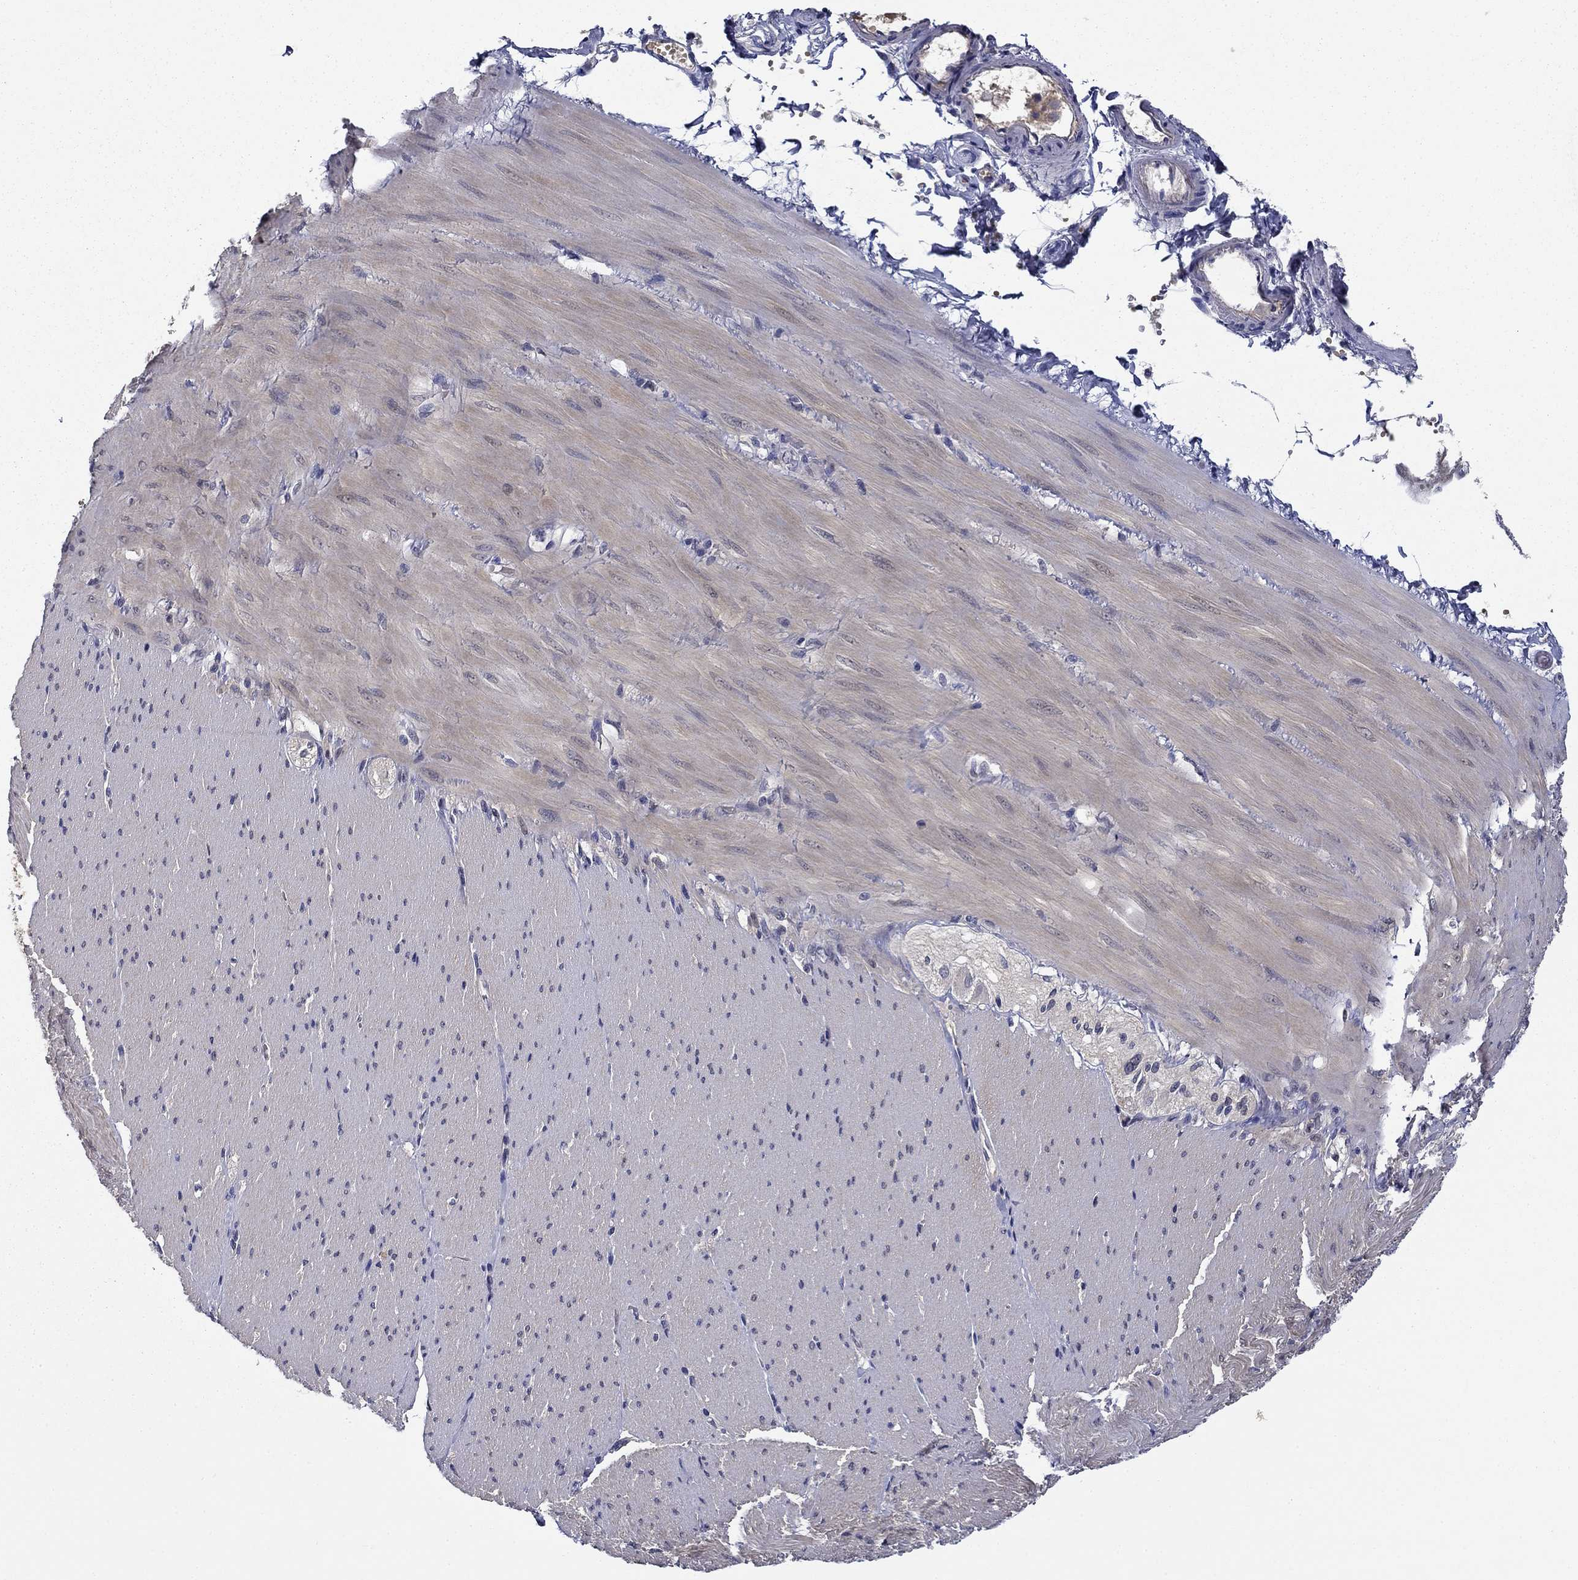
{"staining": {"intensity": "negative", "quantity": "none", "location": "none"}, "tissue": "soft tissue", "cell_type": "Fibroblasts", "image_type": "normal", "snomed": [{"axis": "morphology", "description": "Normal tissue, NOS"}, {"axis": "topography", "description": "Smooth muscle"}, {"axis": "topography", "description": "Duodenum"}, {"axis": "topography", "description": "Peripheral nerve tissue"}], "caption": "High power microscopy histopathology image of an immunohistochemistry histopathology image of benign soft tissue, revealing no significant expression in fibroblasts.", "gene": "DDTL", "patient": {"sex": "female", "age": 61}}